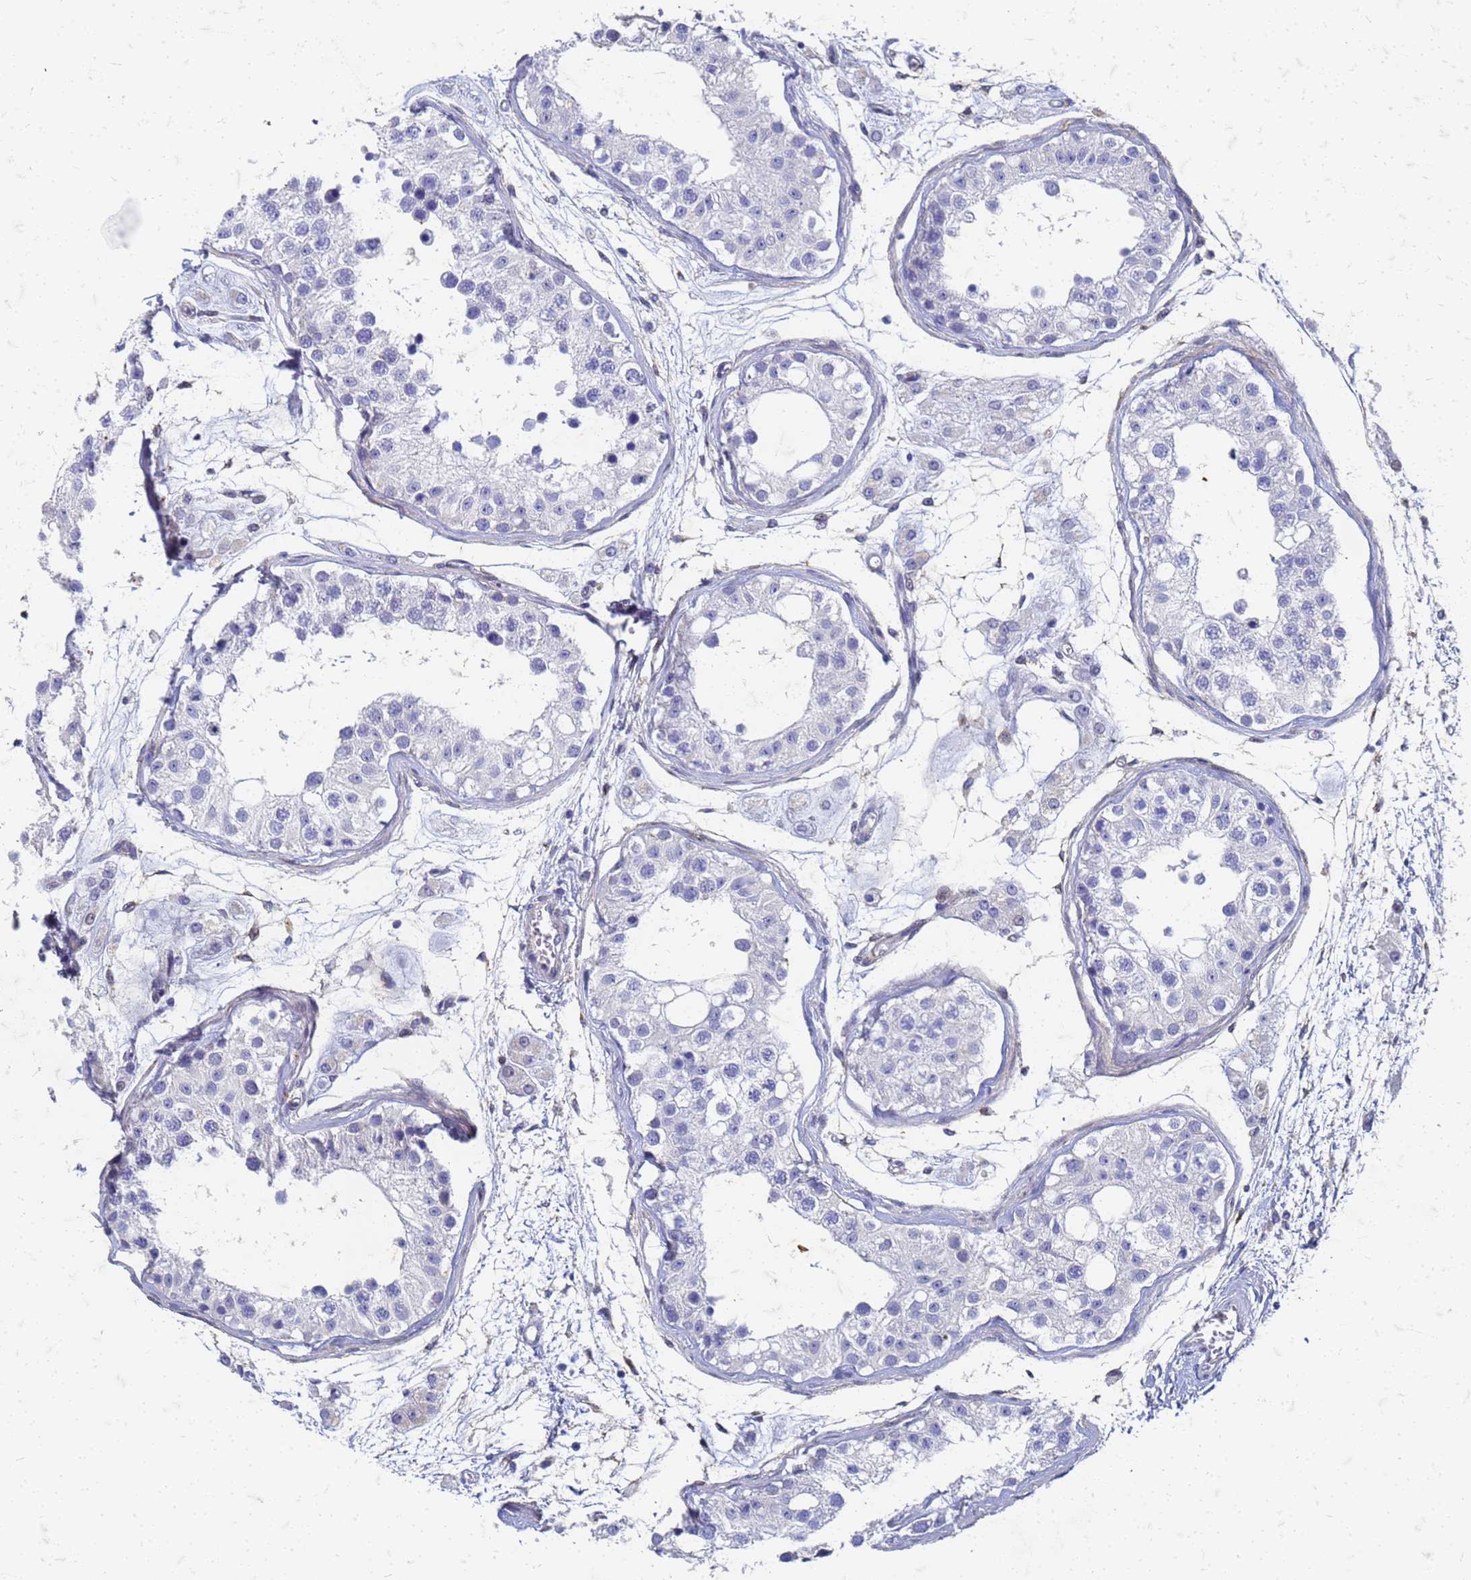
{"staining": {"intensity": "negative", "quantity": "none", "location": "none"}, "tissue": "testis", "cell_type": "Cells in seminiferous ducts", "image_type": "normal", "snomed": [{"axis": "morphology", "description": "Normal tissue, NOS"}, {"axis": "morphology", "description": "Adenocarcinoma, metastatic, NOS"}, {"axis": "topography", "description": "Testis"}], "caption": "Testis stained for a protein using immunohistochemistry demonstrates no expression cells in seminiferous ducts.", "gene": "TRIM64B", "patient": {"sex": "male", "age": 26}}